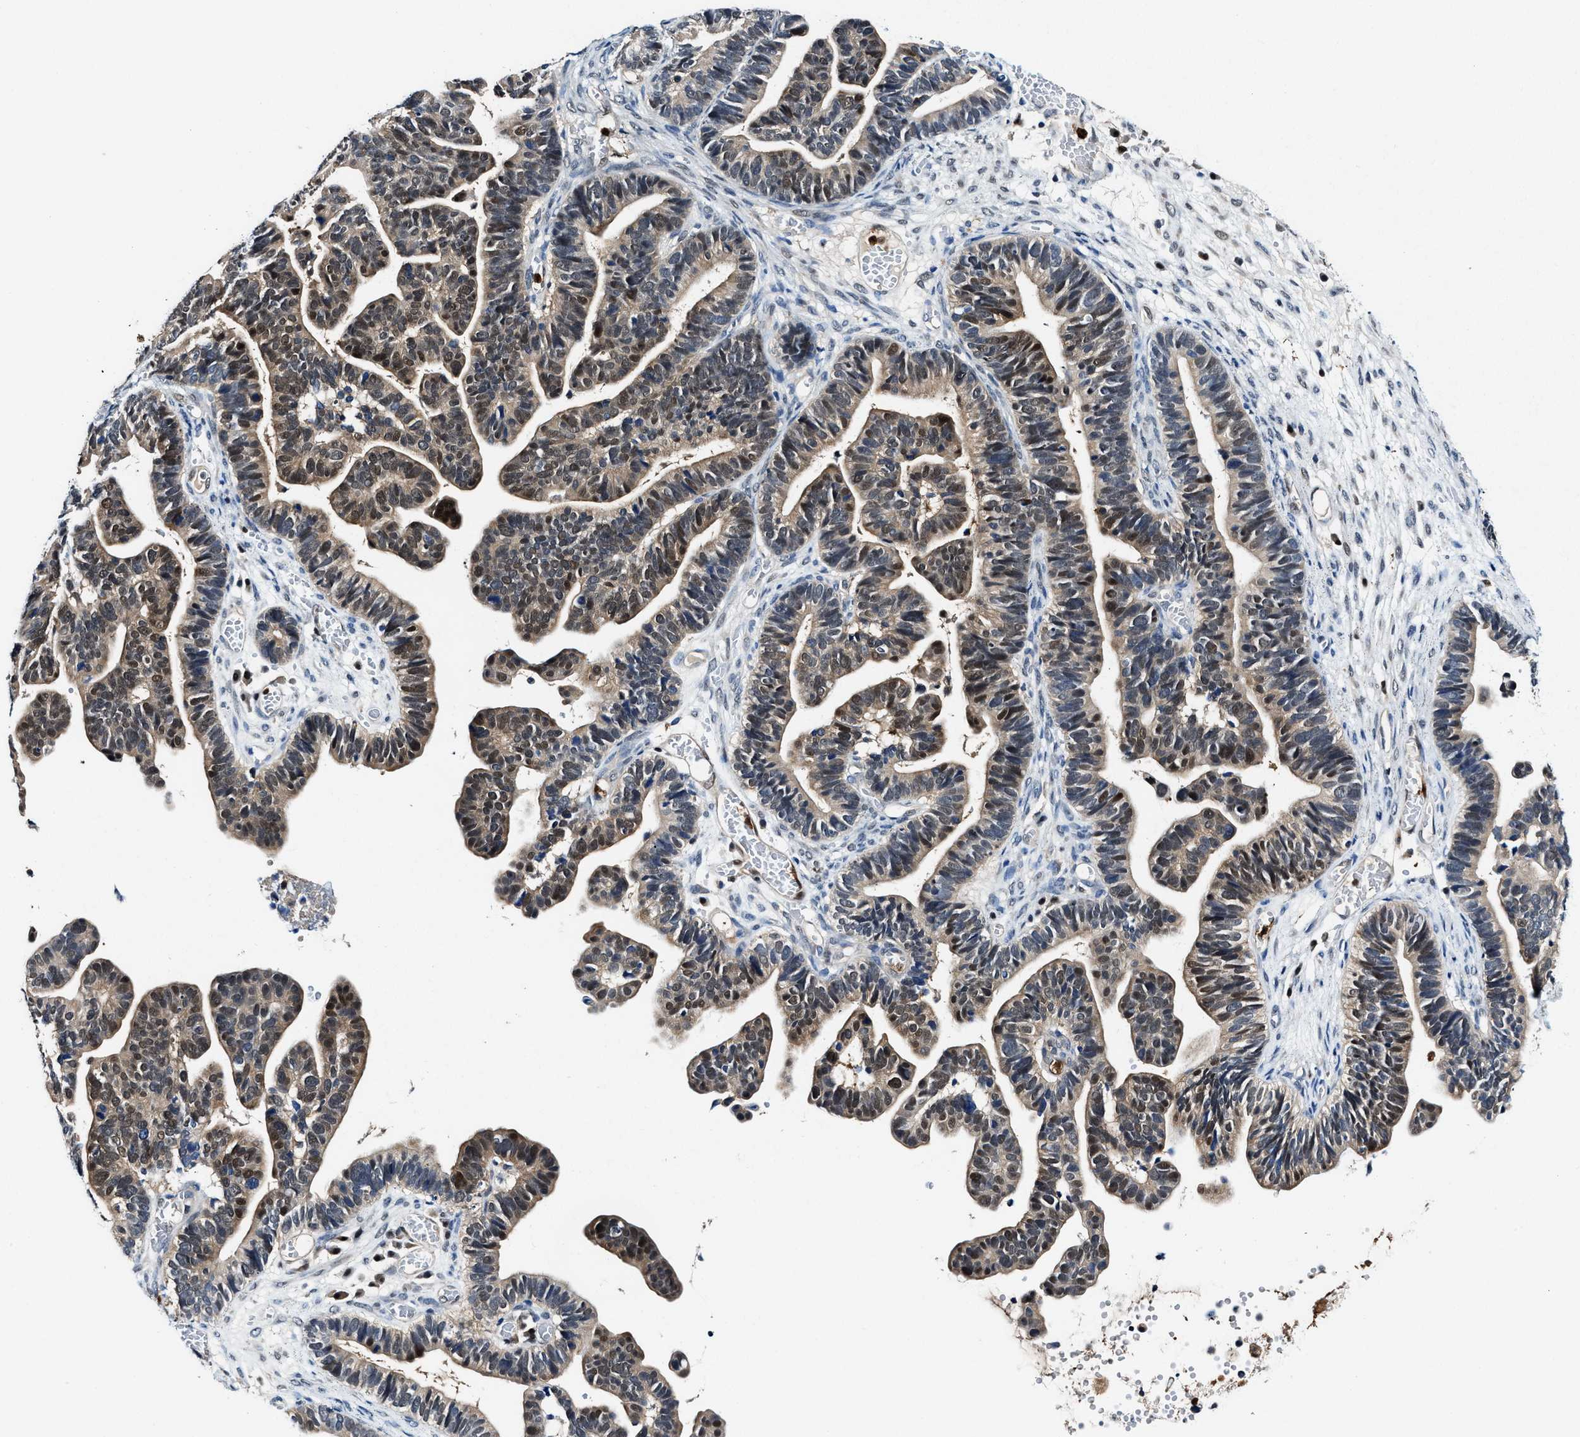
{"staining": {"intensity": "moderate", "quantity": "25%-75%", "location": "cytoplasmic/membranous,nuclear"}, "tissue": "ovarian cancer", "cell_type": "Tumor cells", "image_type": "cancer", "snomed": [{"axis": "morphology", "description": "Cystadenocarcinoma, serous, NOS"}, {"axis": "topography", "description": "Ovary"}], "caption": "This photomicrograph exhibits immunohistochemistry (IHC) staining of human serous cystadenocarcinoma (ovarian), with medium moderate cytoplasmic/membranous and nuclear staining in approximately 25%-75% of tumor cells.", "gene": "LTA4H", "patient": {"sex": "female", "age": 56}}